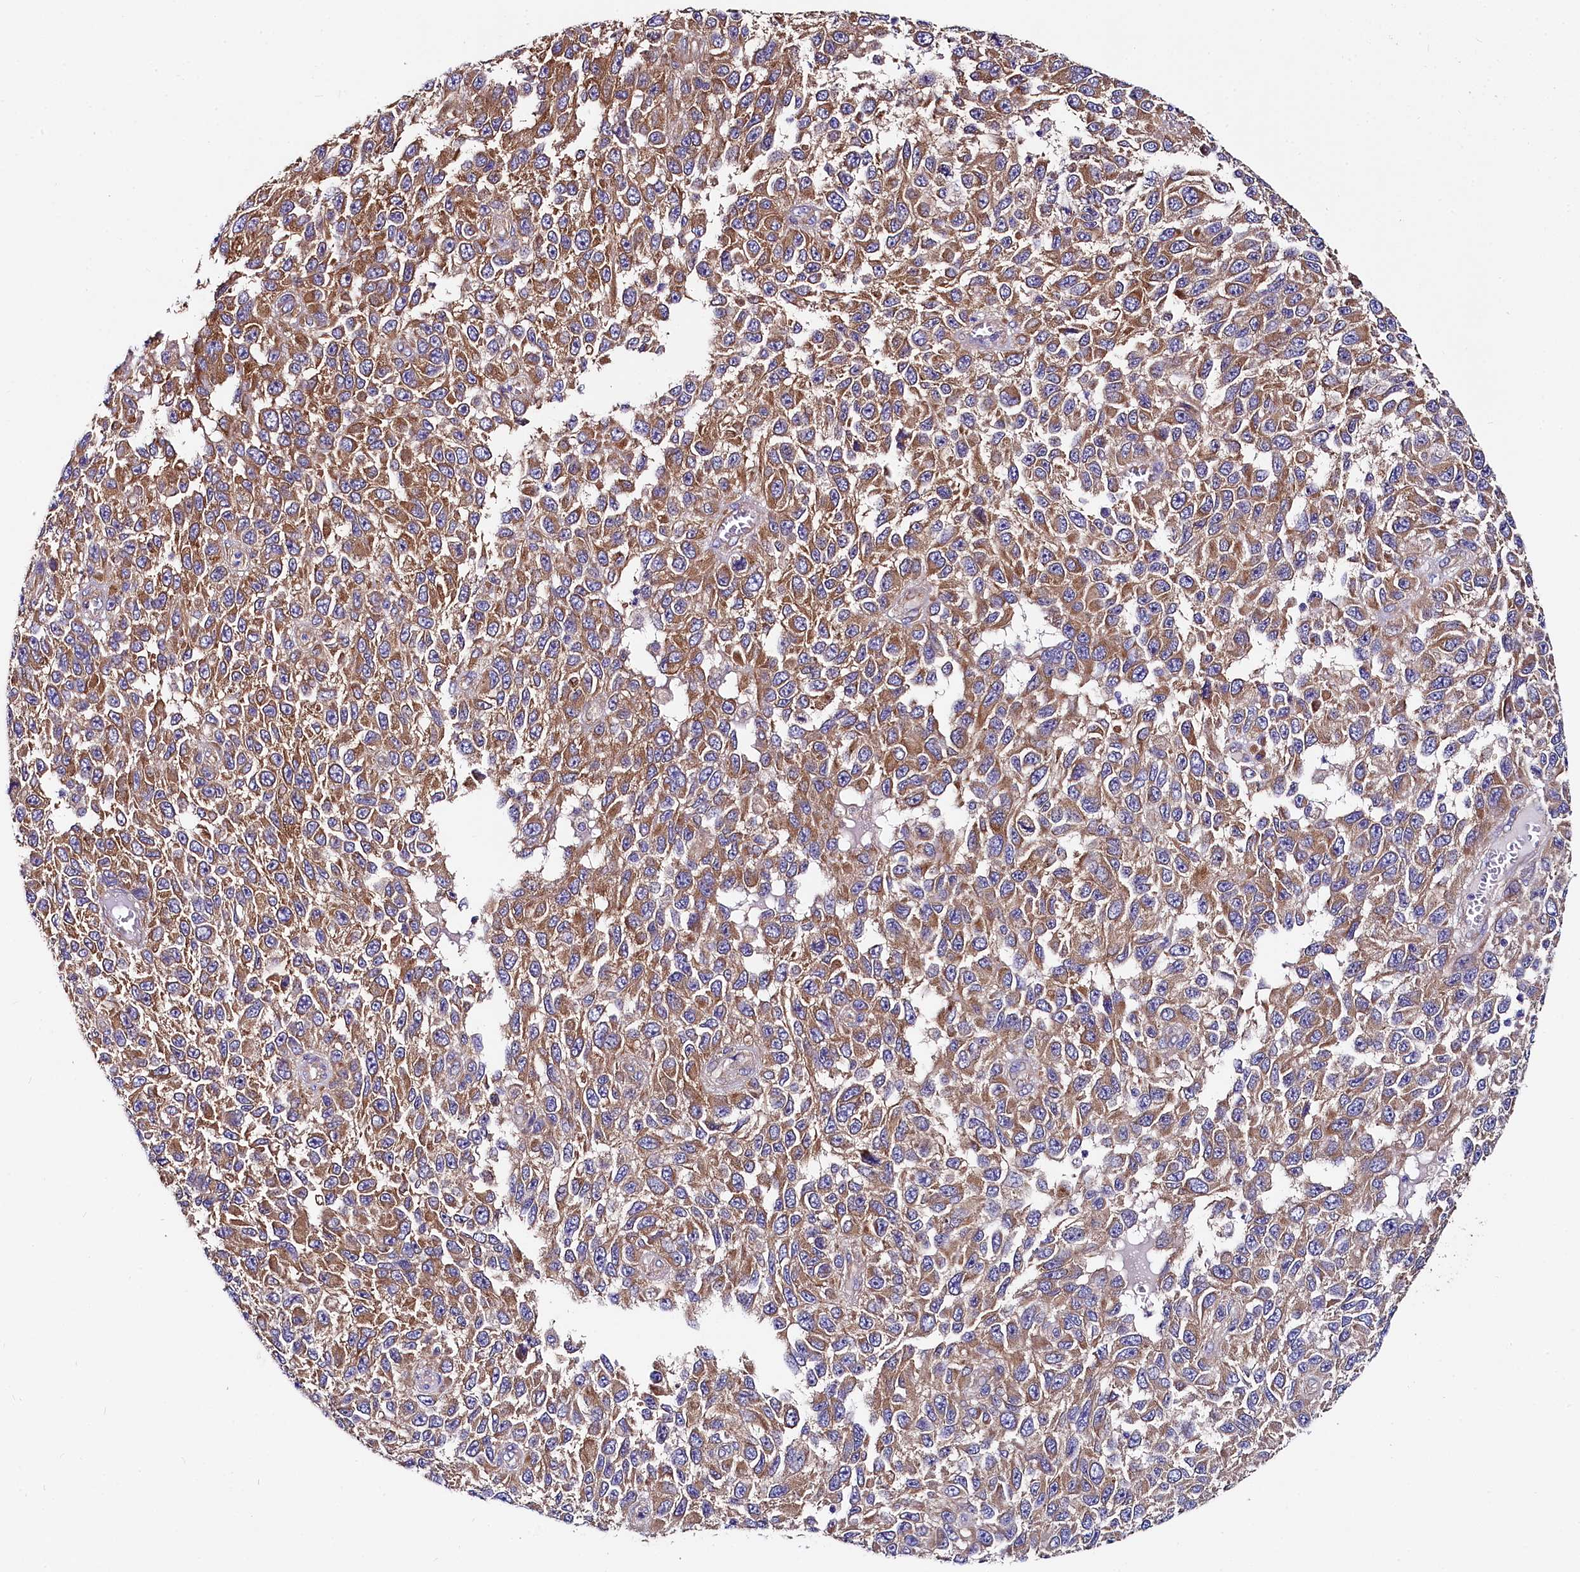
{"staining": {"intensity": "moderate", "quantity": ">75%", "location": "cytoplasmic/membranous"}, "tissue": "melanoma", "cell_type": "Tumor cells", "image_type": "cancer", "snomed": [{"axis": "morphology", "description": "Normal tissue, NOS"}, {"axis": "morphology", "description": "Malignant melanoma, NOS"}, {"axis": "topography", "description": "Skin"}], "caption": "Immunohistochemical staining of human malignant melanoma displays medium levels of moderate cytoplasmic/membranous protein positivity in about >75% of tumor cells. Nuclei are stained in blue.", "gene": "QARS1", "patient": {"sex": "female", "age": 96}}